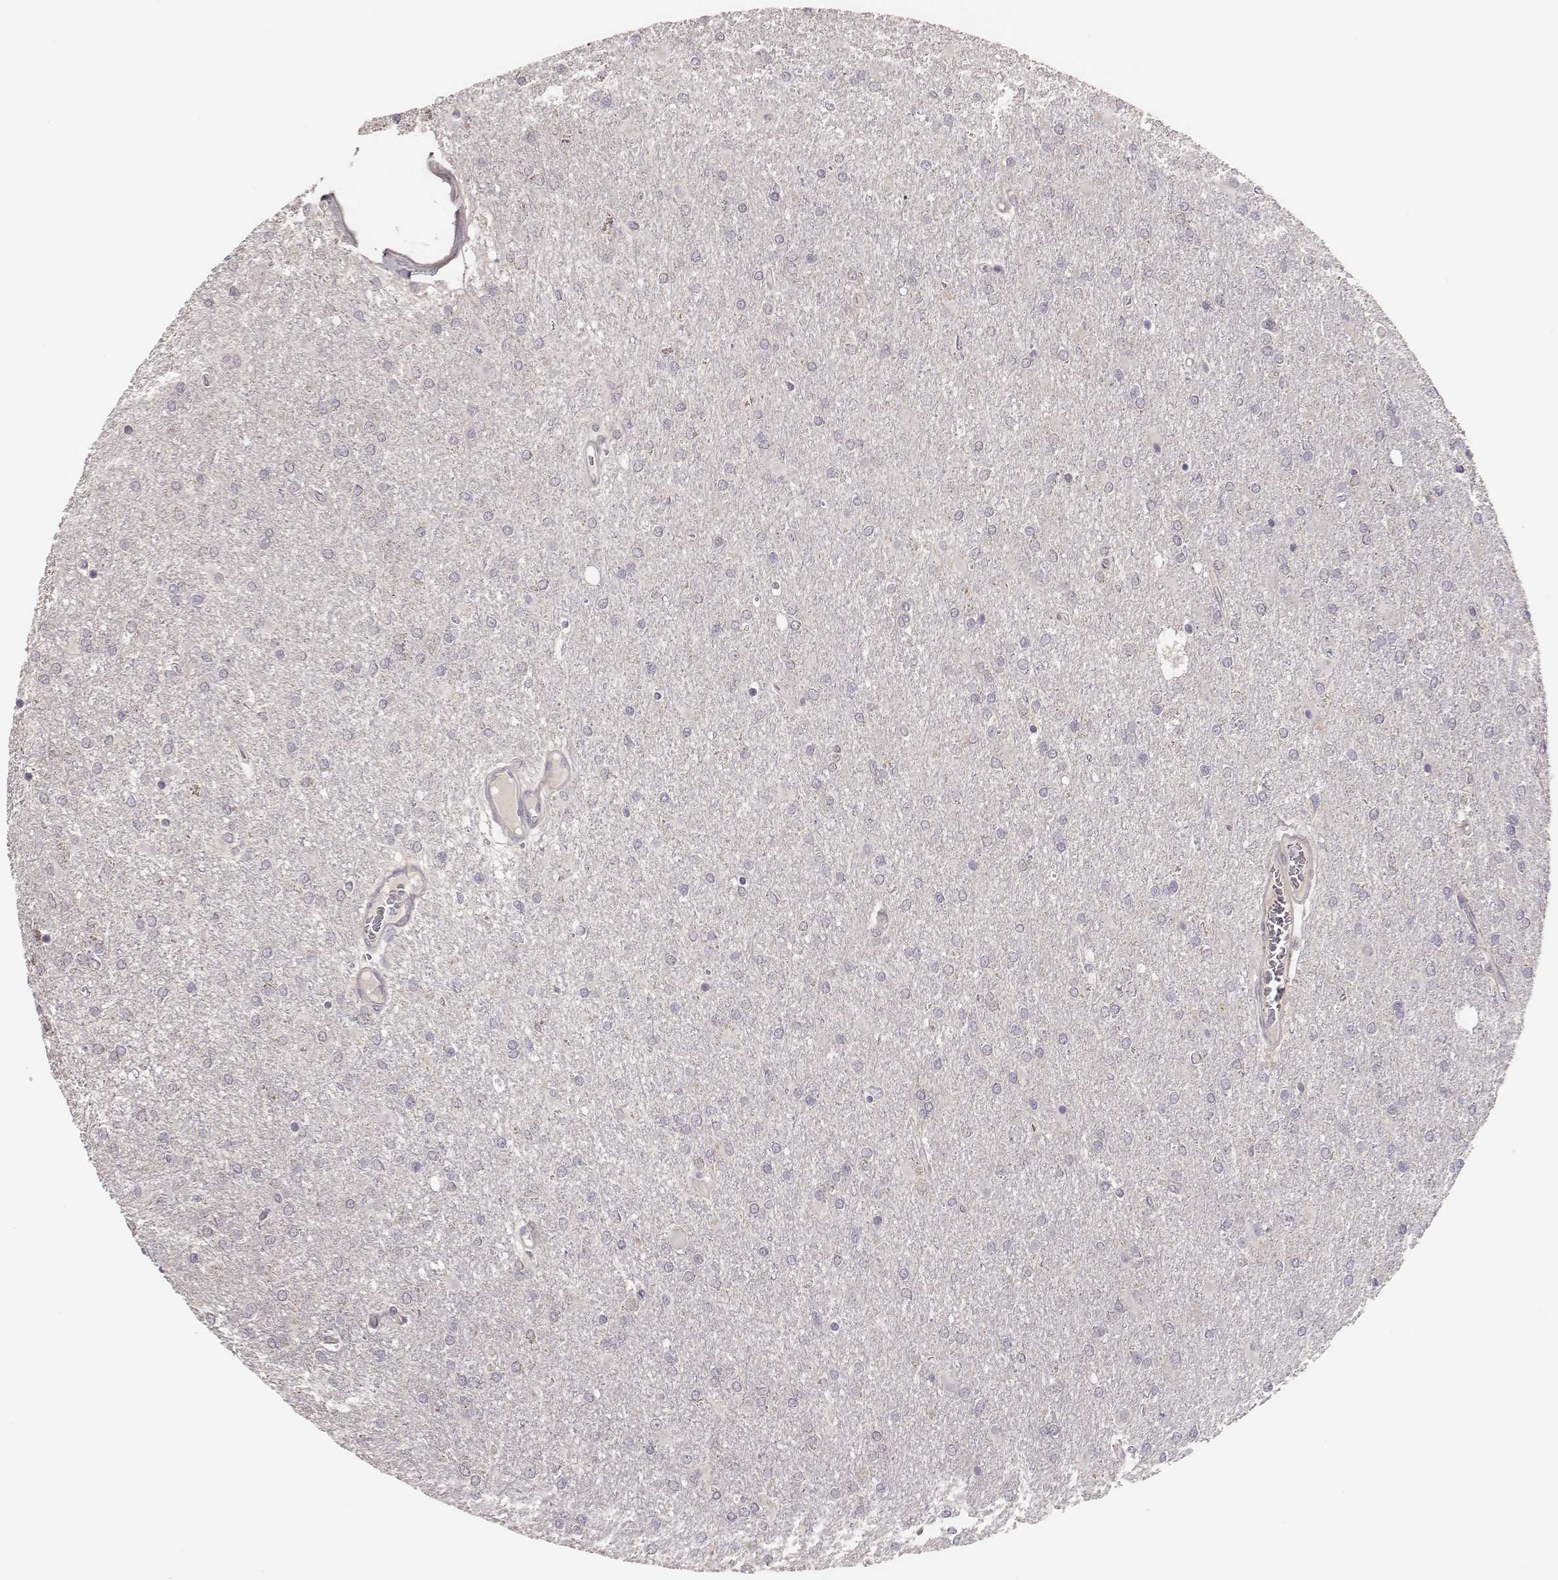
{"staining": {"intensity": "negative", "quantity": "none", "location": "none"}, "tissue": "glioma", "cell_type": "Tumor cells", "image_type": "cancer", "snomed": [{"axis": "morphology", "description": "Glioma, malignant, High grade"}, {"axis": "topography", "description": "Cerebral cortex"}], "caption": "Tumor cells show no significant expression in glioma.", "gene": "HAVCR1", "patient": {"sex": "male", "age": 70}}